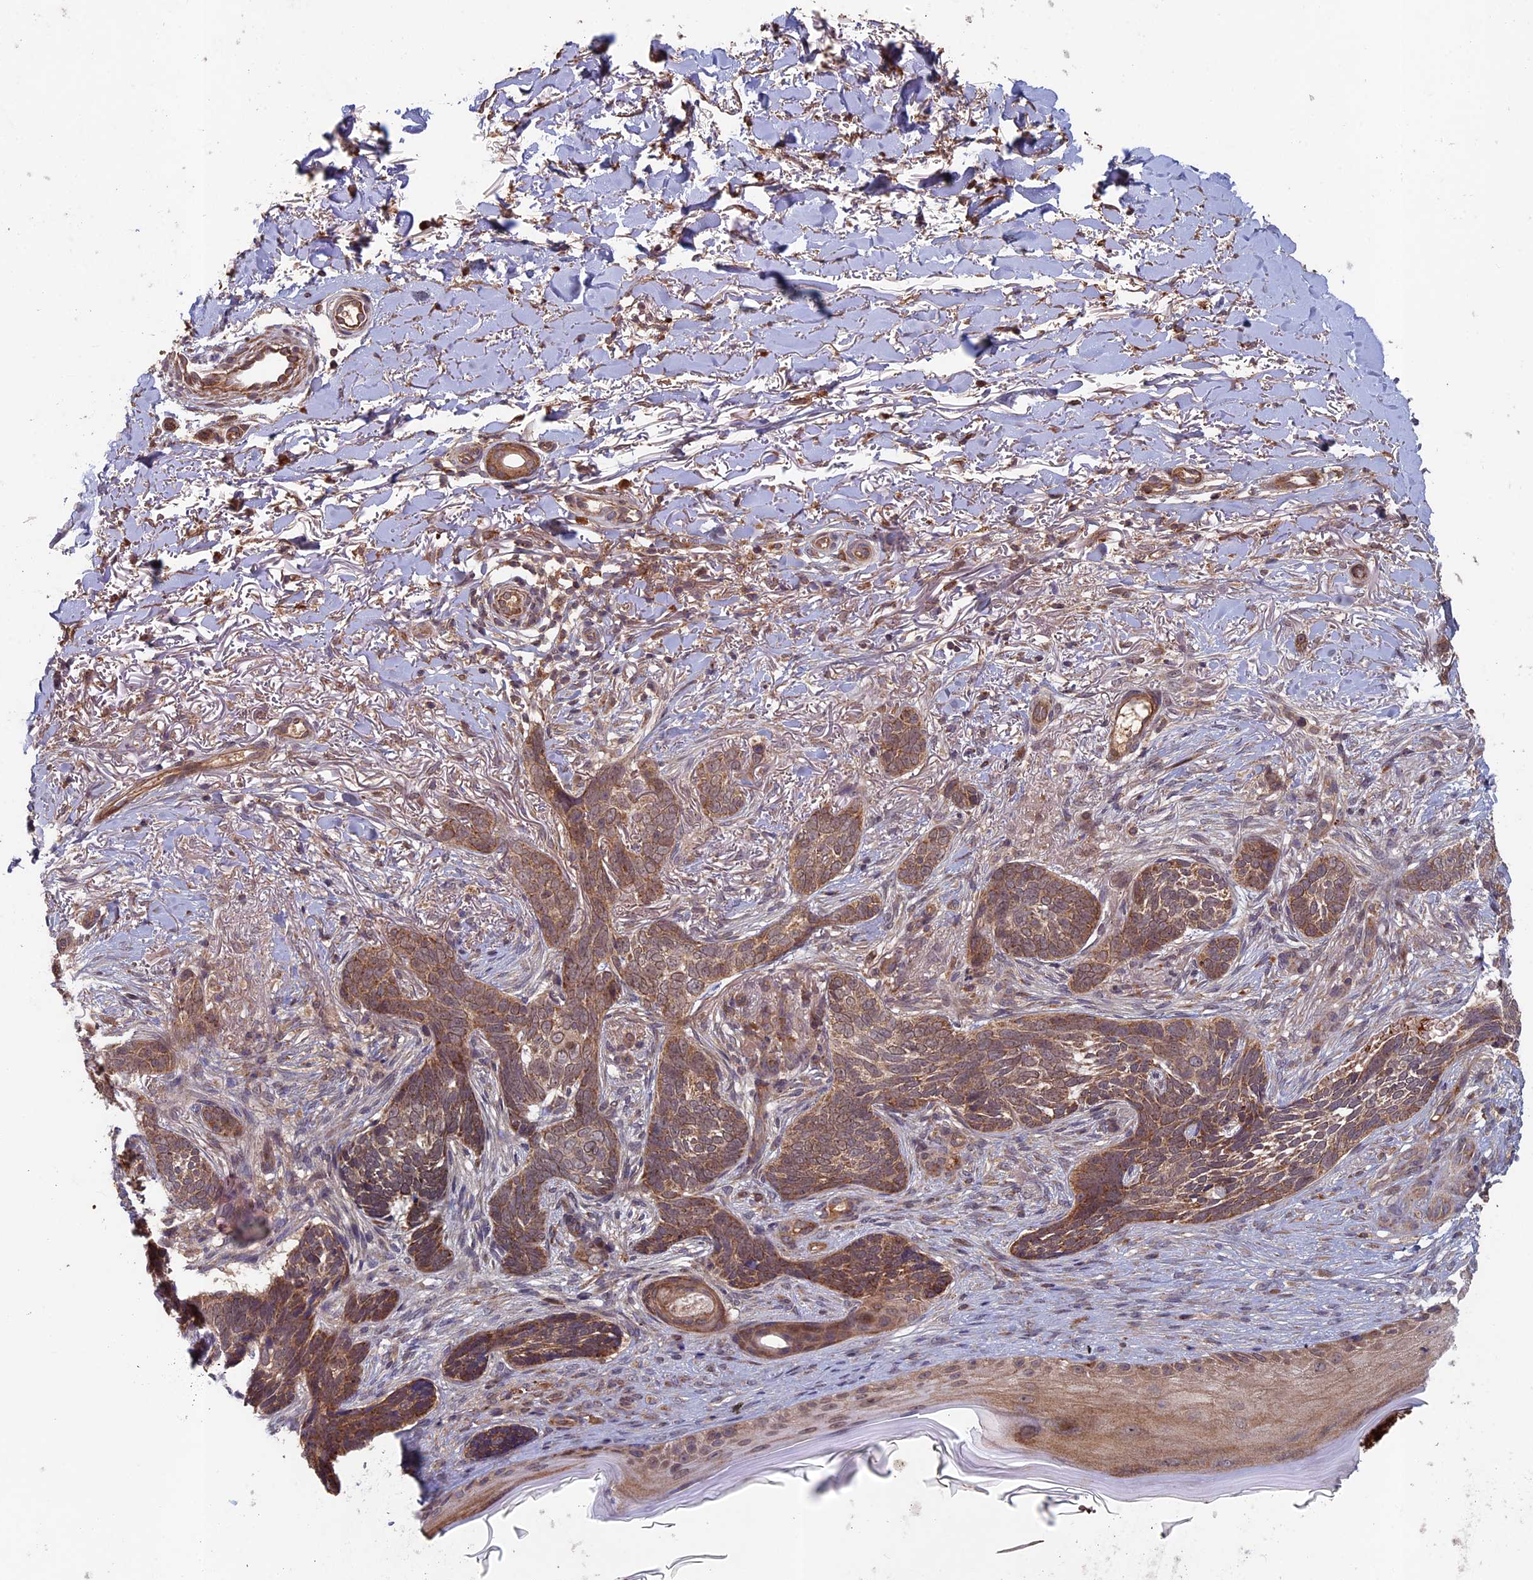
{"staining": {"intensity": "moderate", "quantity": ">75%", "location": "cytoplasmic/membranous"}, "tissue": "skin cancer", "cell_type": "Tumor cells", "image_type": "cancer", "snomed": [{"axis": "morphology", "description": "Normal tissue, NOS"}, {"axis": "morphology", "description": "Basal cell carcinoma"}, {"axis": "topography", "description": "Skin"}], "caption": "Immunohistochemical staining of human basal cell carcinoma (skin) demonstrates medium levels of moderate cytoplasmic/membranous expression in approximately >75% of tumor cells. (DAB (3,3'-diaminobenzidine) = brown stain, brightfield microscopy at high magnification).", "gene": "RCCD1", "patient": {"sex": "female", "age": 67}}